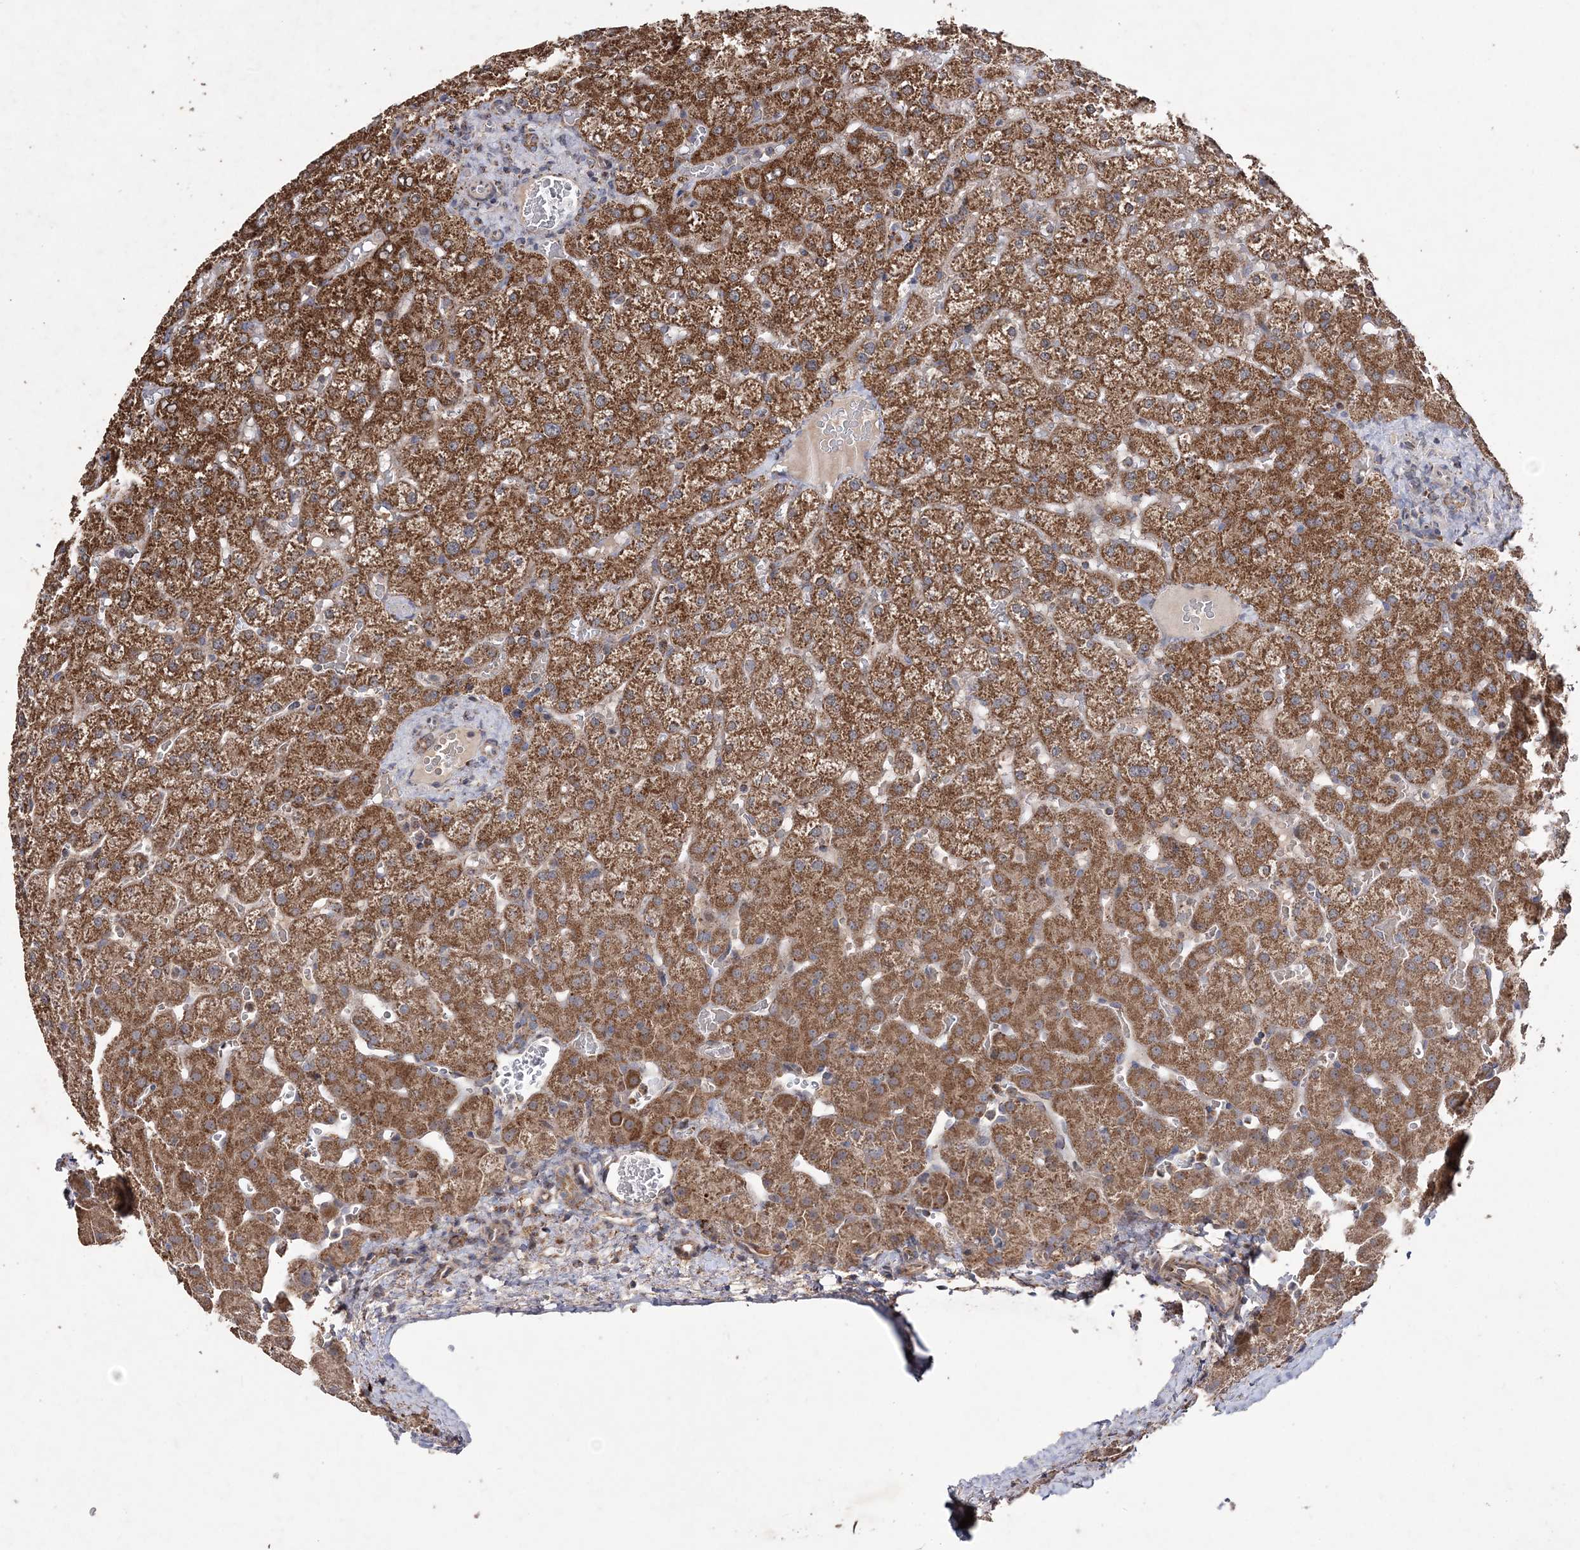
{"staining": {"intensity": "weak", "quantity": ">75%", "location": "cytoplasmic/membranous"}, "tissue": "liver", "cell_type": "Cholangiocytes", "image_type": "normal", "snomed": [{"axis": "morphology", "description": "Normal tissue, NOS"}, {"axis": "topography", "description": "Liver"}], "caption": "DAB (3,3'-diaminobenzidine) immunohistochemical staining of benign human liver displays weak cytoplasmic/membranous protein expression in approximately >75% of cholangiocytes. (DAB IHC with brightfield microscopy, high magnification).", "gene": "POC5", "patient": {"sex": "female", "age": 32}}